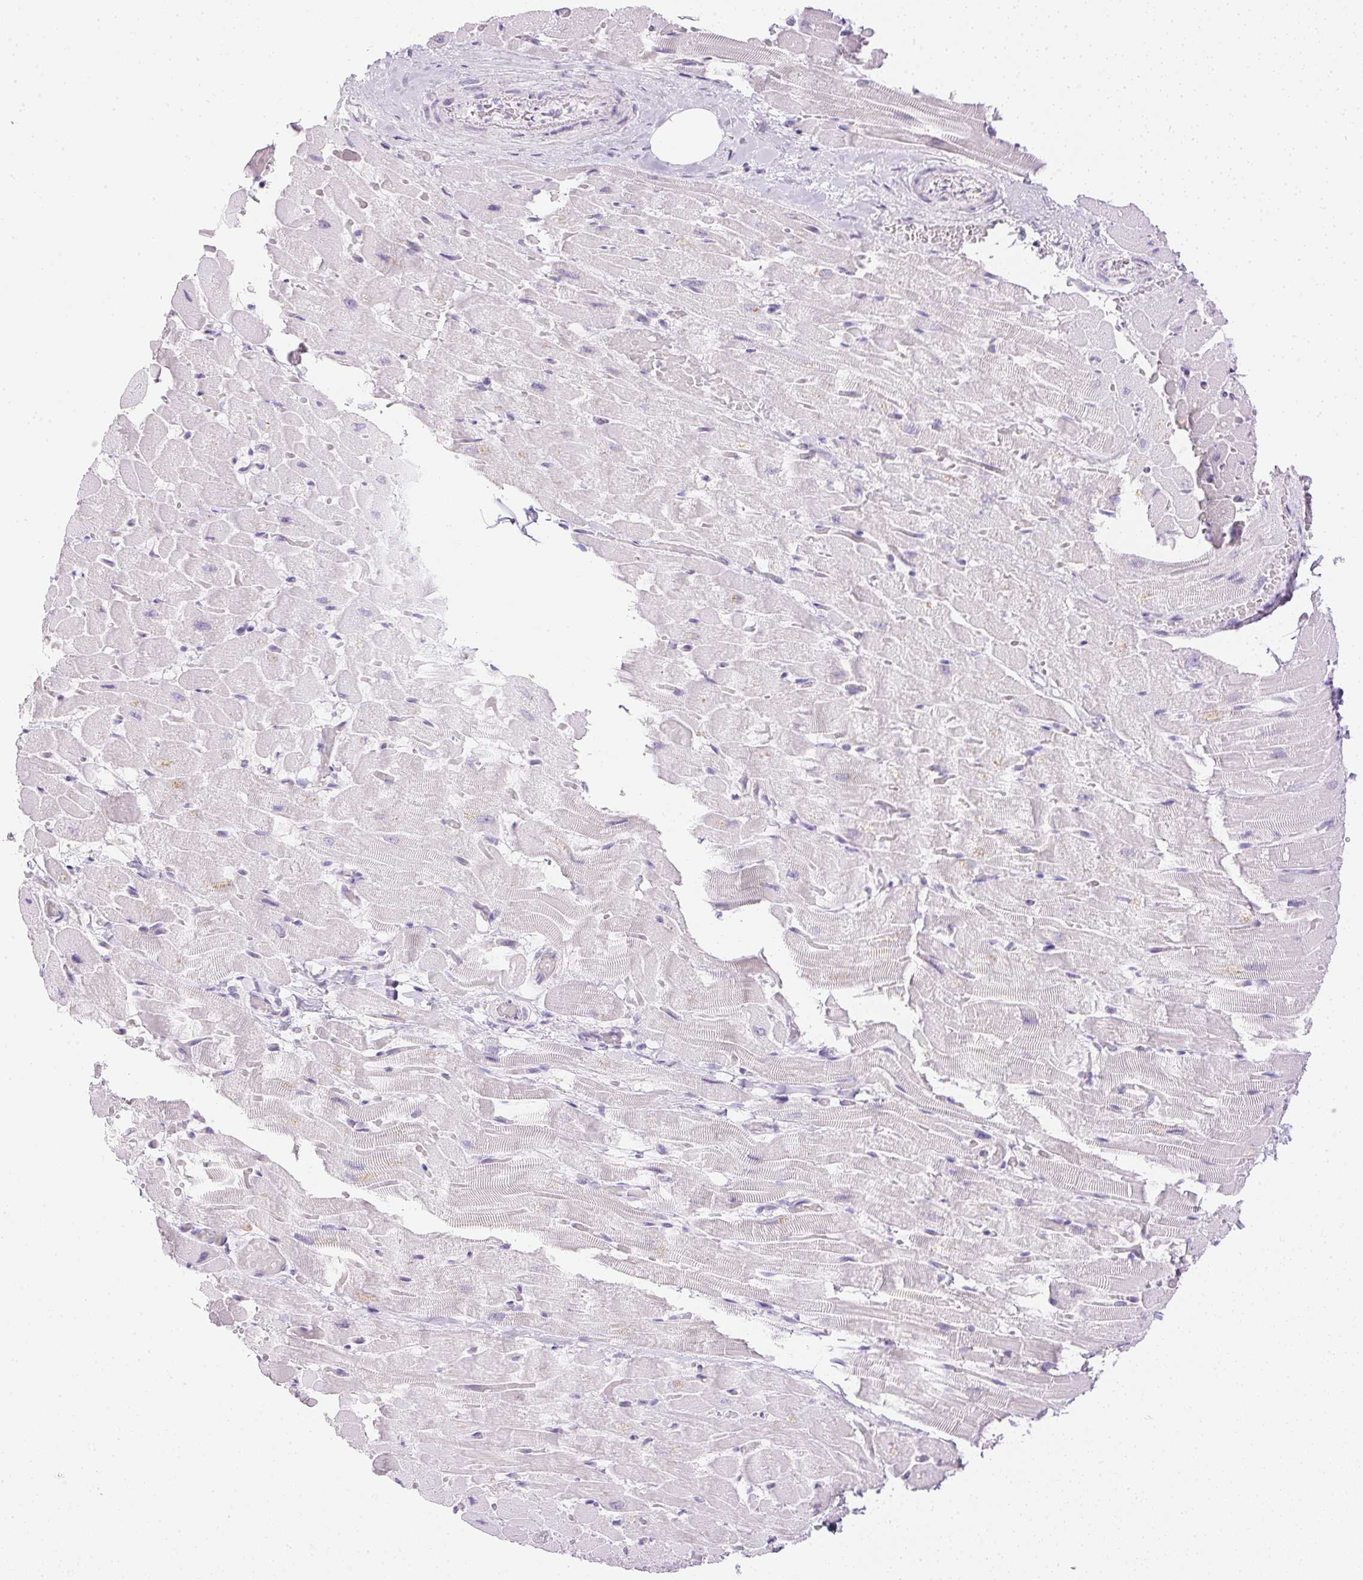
{"staining": {"intensity": "negative", "quantity": "none", "location": "none"}, "tissue": "heart muscle", "cell_type": "Cardiomyocytes", "image_type": "normal", "snomed": [{"axis": "morphology", "description": "Normal tissue, NOS"}, {"axis": "topography", "description": "Heart"}], "caption": "DAB immunohistochemical staining of benign human heart muscle exhibits no significant positivity in cardiomyocytes.", "gene": "ATP6V1G3", "patient": {"sex": "male", "age": 37}}